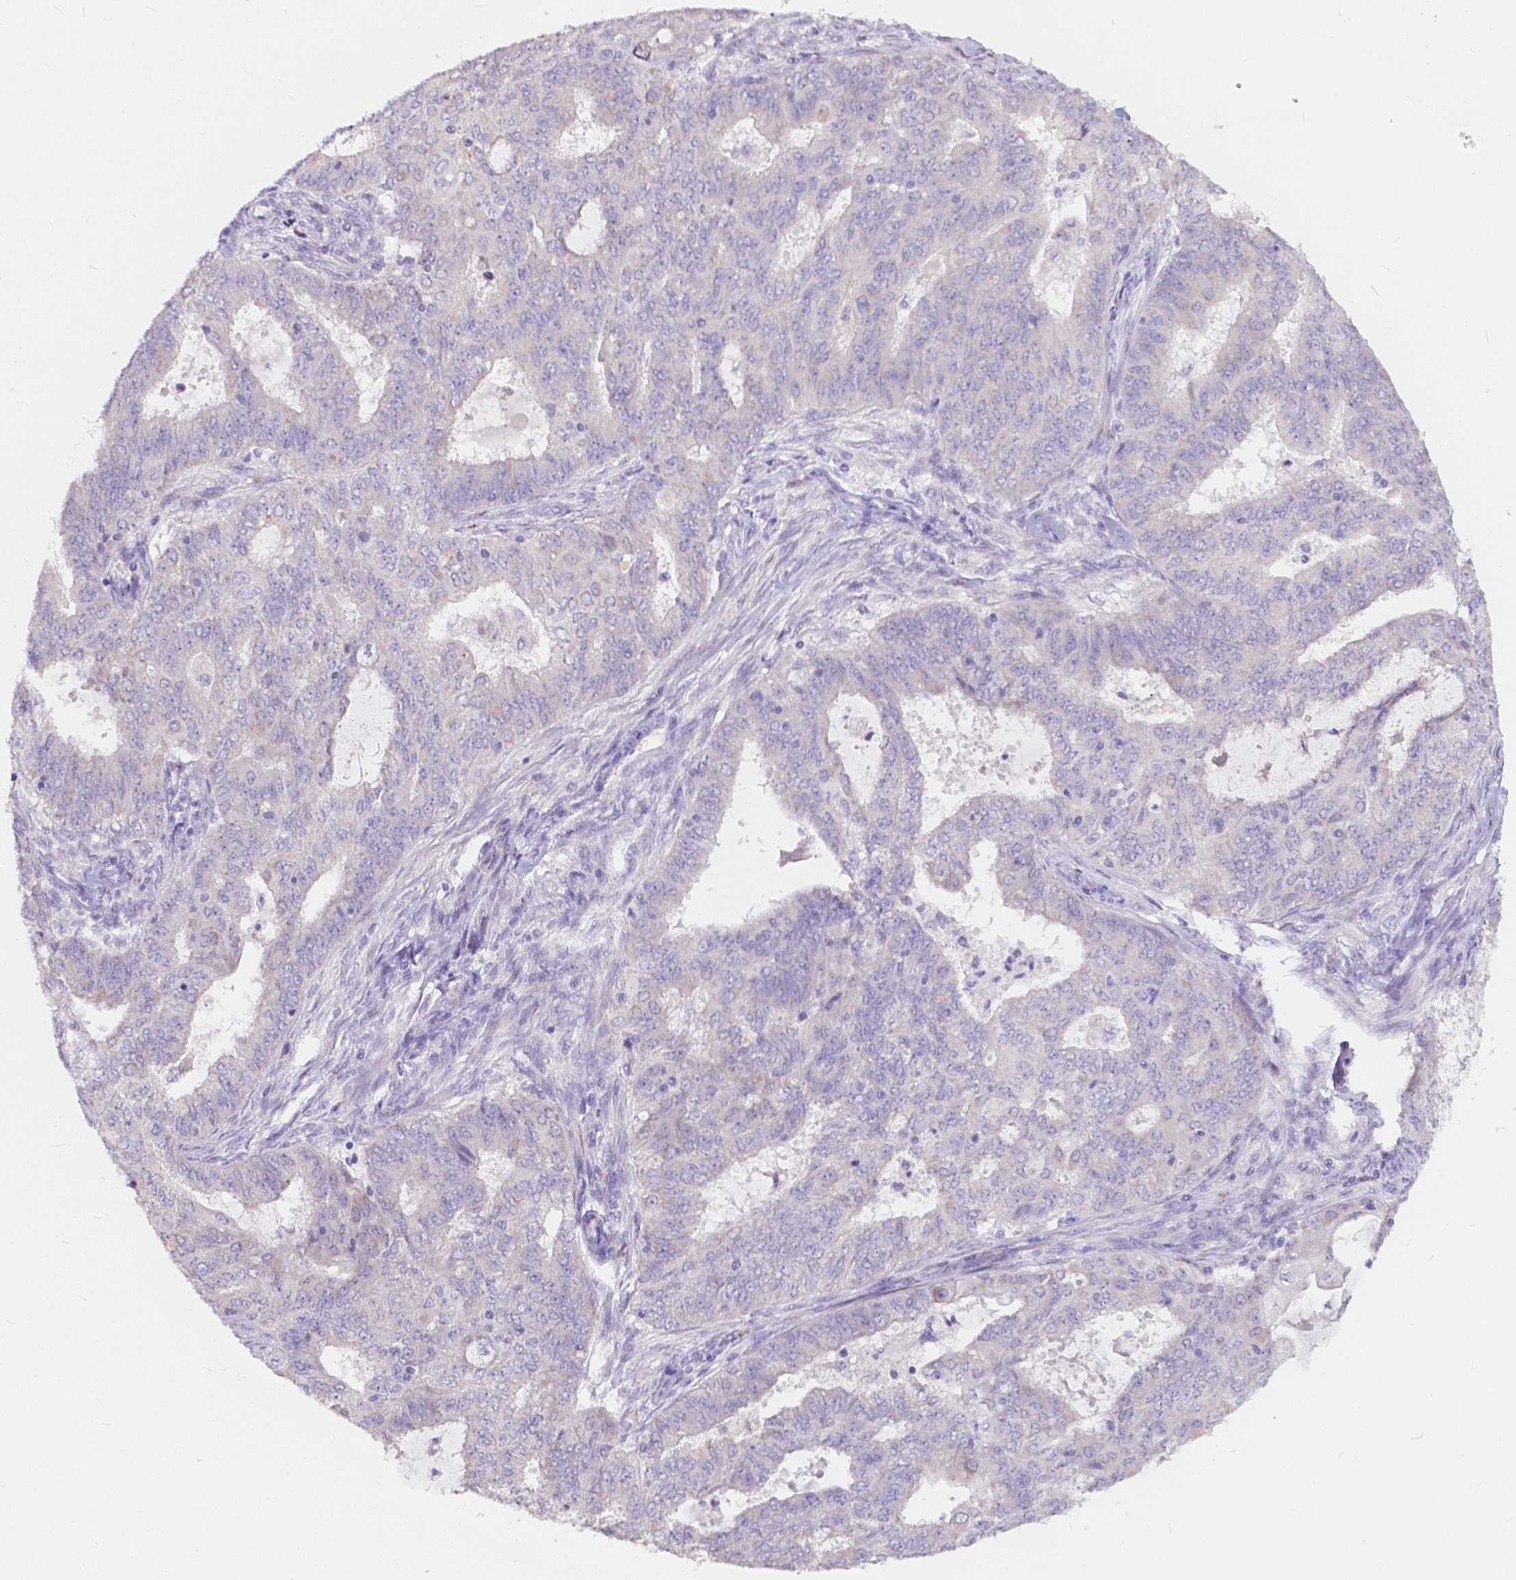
{"staining": {"intensity": "negative", "quantity": "none", "location": "none"}, "tissue": "endometrial cancer", "cell_type": "Tumor cells", "image_type": "cancer", "snomed": [{"axis": "morphology", "description": "Adenocarcinoma, NOS"}, {"axis": "topography", "description": "Endometrium"}], "caption": "Immunohistochemistry (IHC) photomicrograph of endometrial adenocarcinoma stained for a protein (brown), which displays no expression in tumor cells.", "gene": "RNF186", "patient": {"sex": "female", "age": 62}}